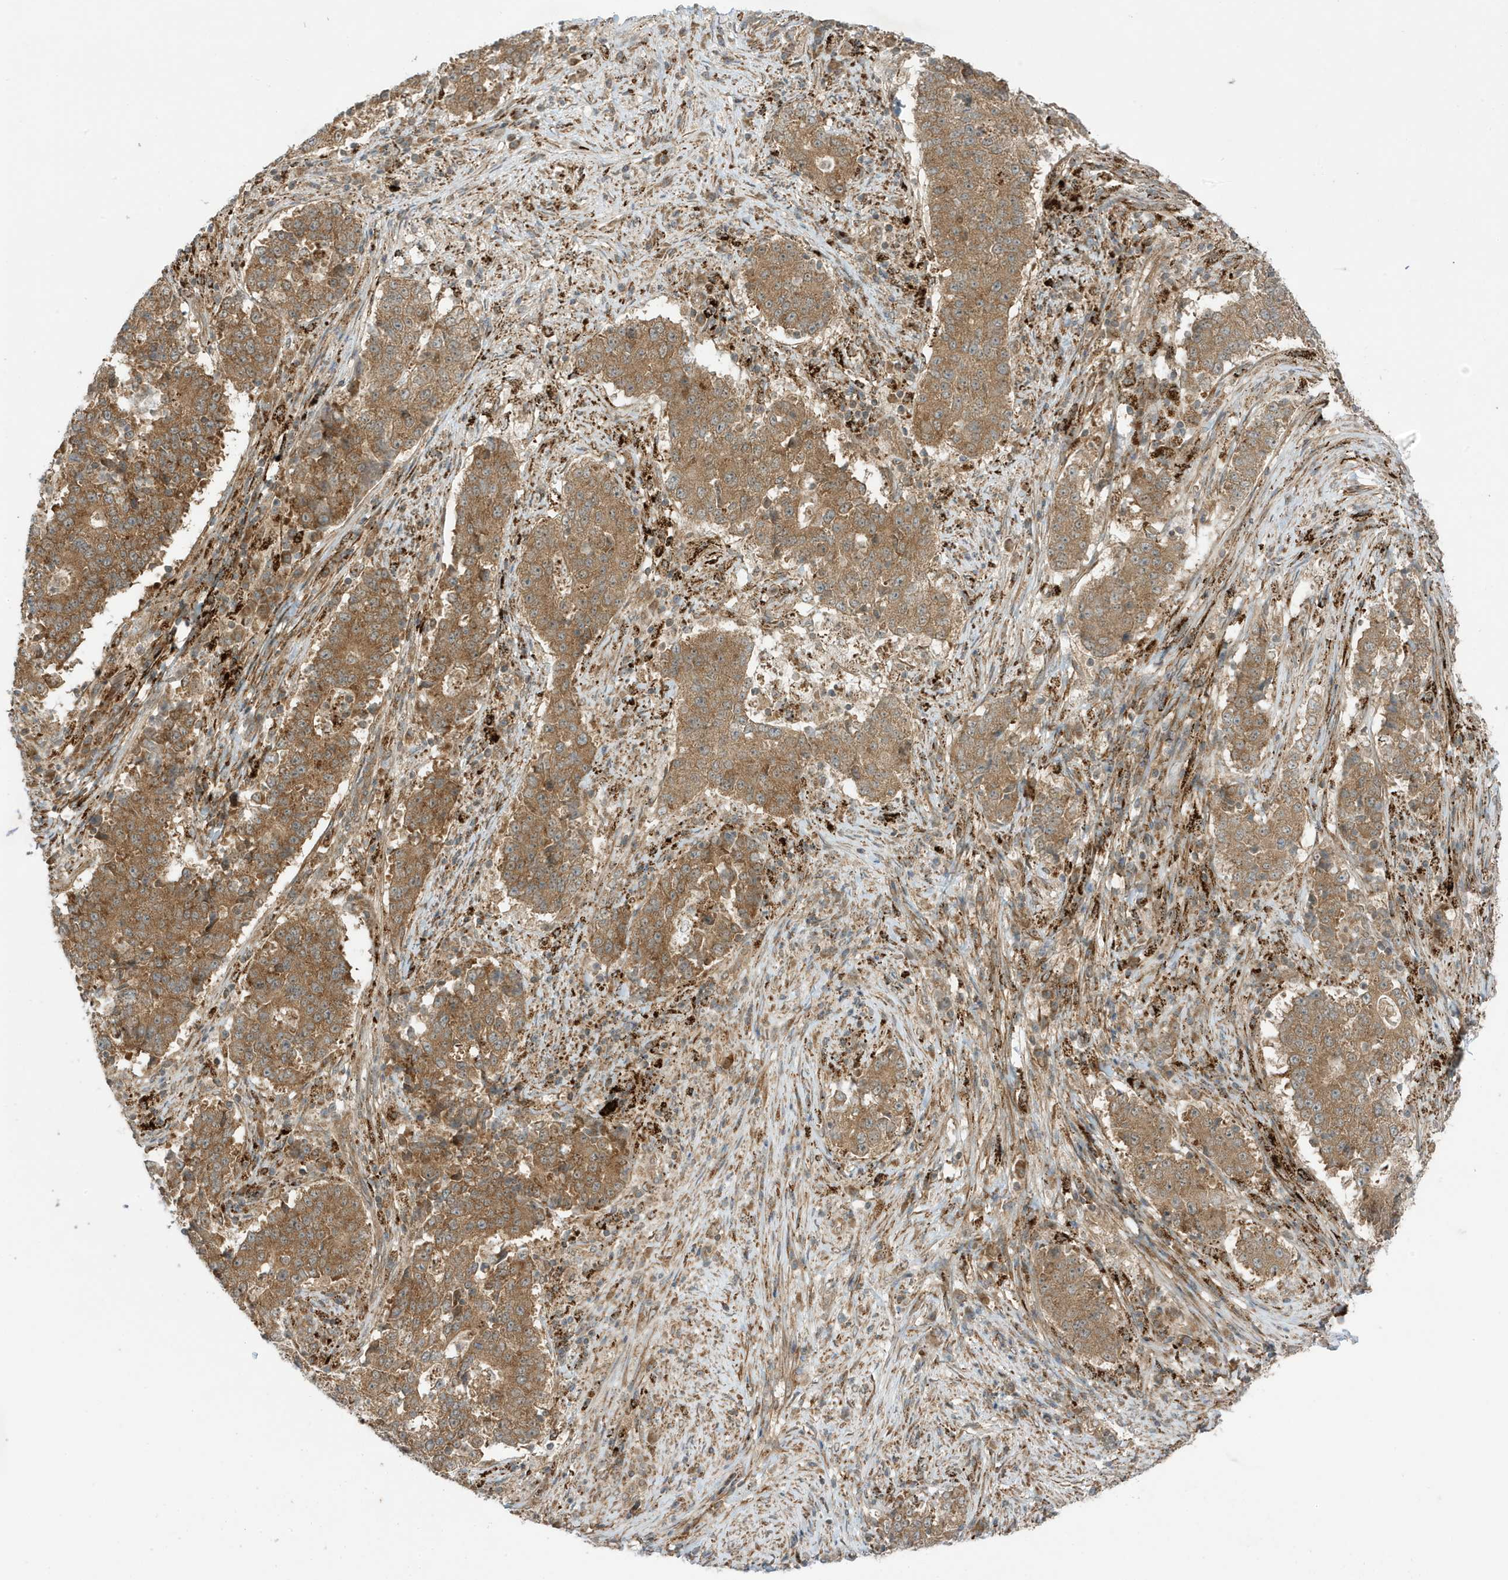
{"staining": {"intensity": "moderate", "quantity": ">75%", "location": "cytoplasmic/membranous"}, "tissue": "stomach cancer", "cell_type": "Tumor cells", "image_type": "cancer", "snomed": [{"axis": "morphology", "description": "Adenocarcinoma, NOS"}, {"axis": "topography", "description": "Stomach"}], "caption": "A photomicrograph of adenocarcinoma (stomach) stained for a protein reveals moderate cytoplasmic/membranous brown staining in tumor cells.", "gene": "DHX36", "patient": {"sex": "male", "age": 59}}